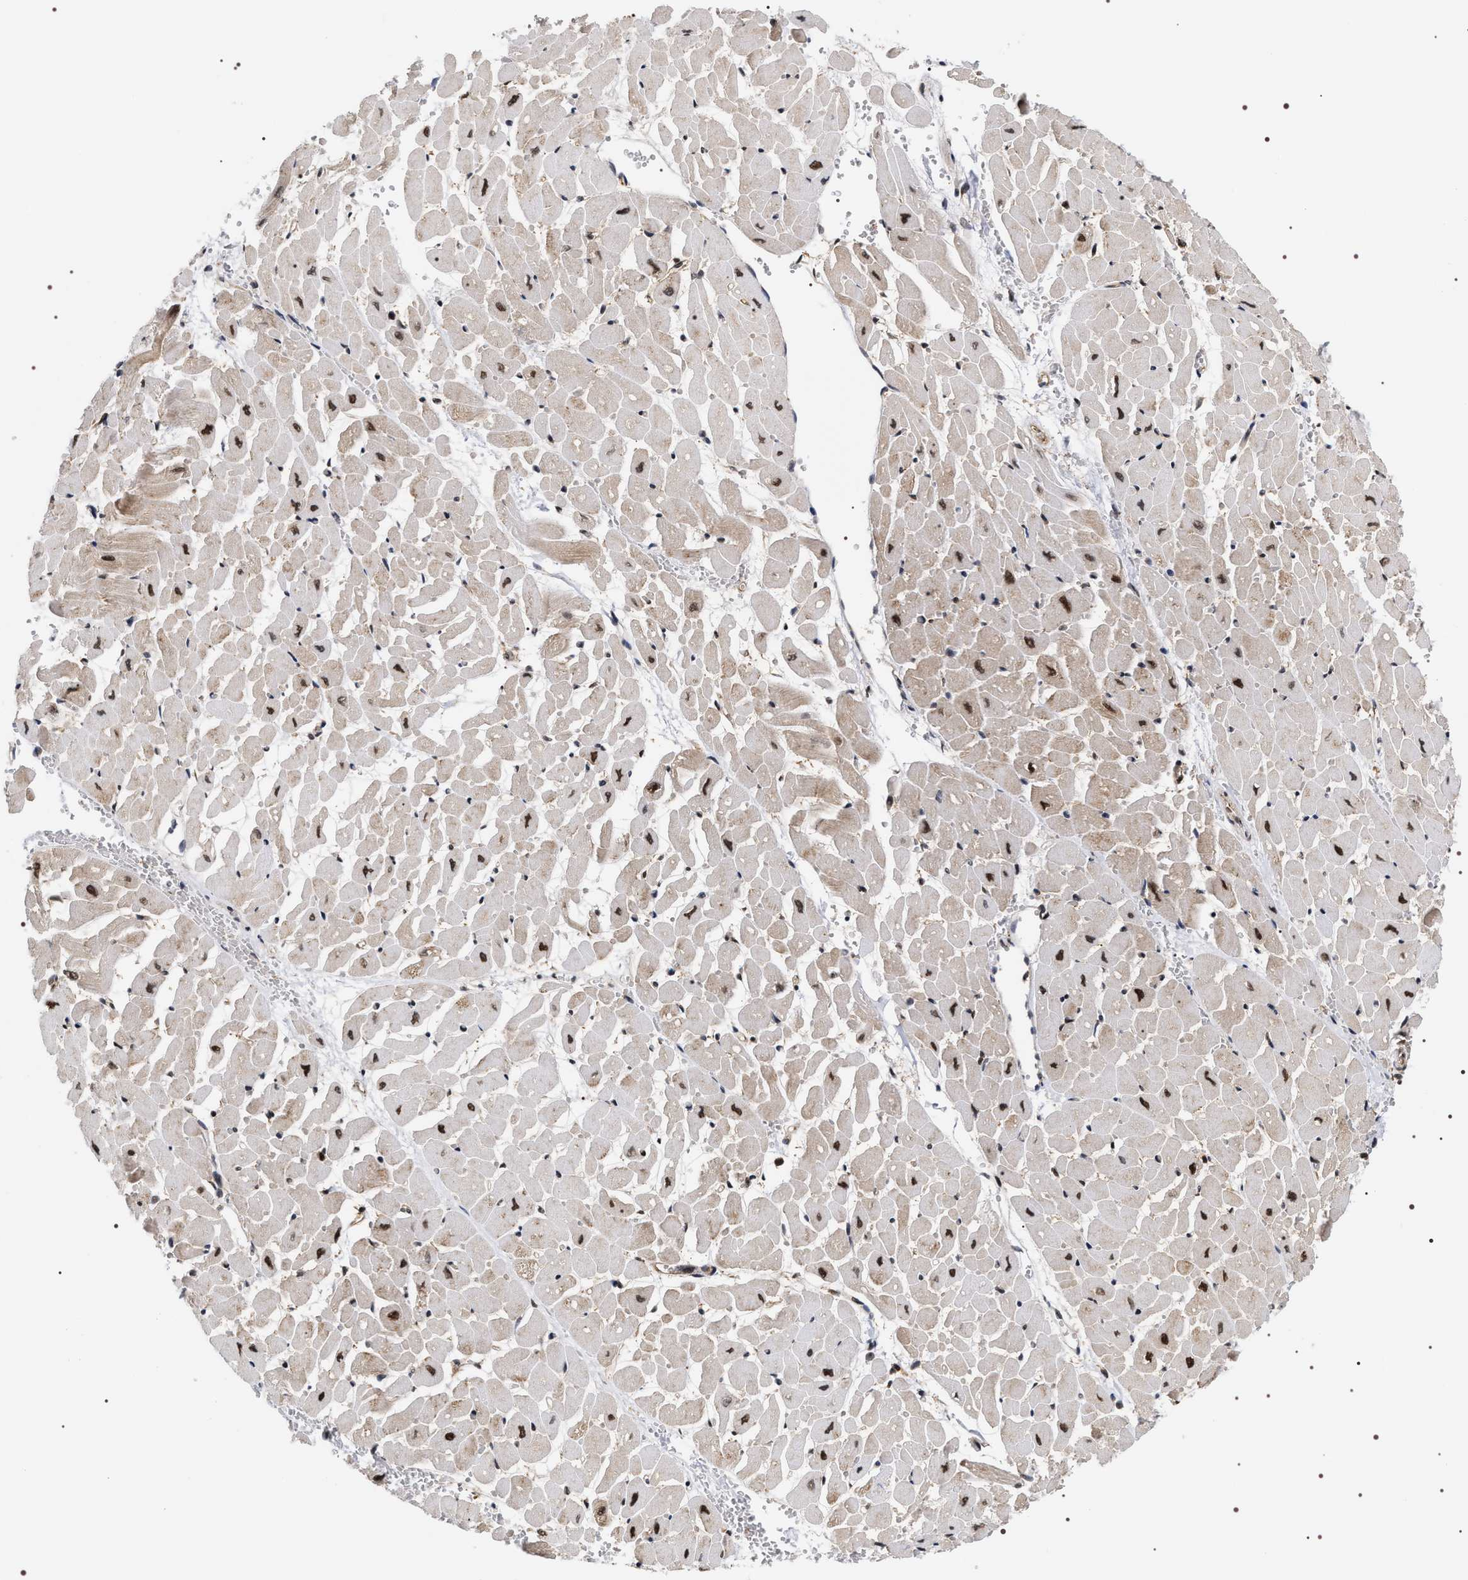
{"staining": {"intensity": "moderate", "quantity": ">75%", "location": "nuclear"}, "tissue": "heart muscle", "cell_type": "Cardiomyocytes", "image_type": "normal", "snomed": [{"axis": "morphology", "description": "Normal tissue, NOS"}, {"axis": "topography", "description": "Heart"}], "caption": "Brown immunohistochemical staining in benign heart muscle shows moderate nuclear staining in approximately >75% of cardiomyocytes. The protein of interest is stained brown, and the nuclei are stained in blue (DAB IHC with brightfield microscopy, high magnification).", "gene": "BAG6", "patient": {"sex": "male", "age": 45}}